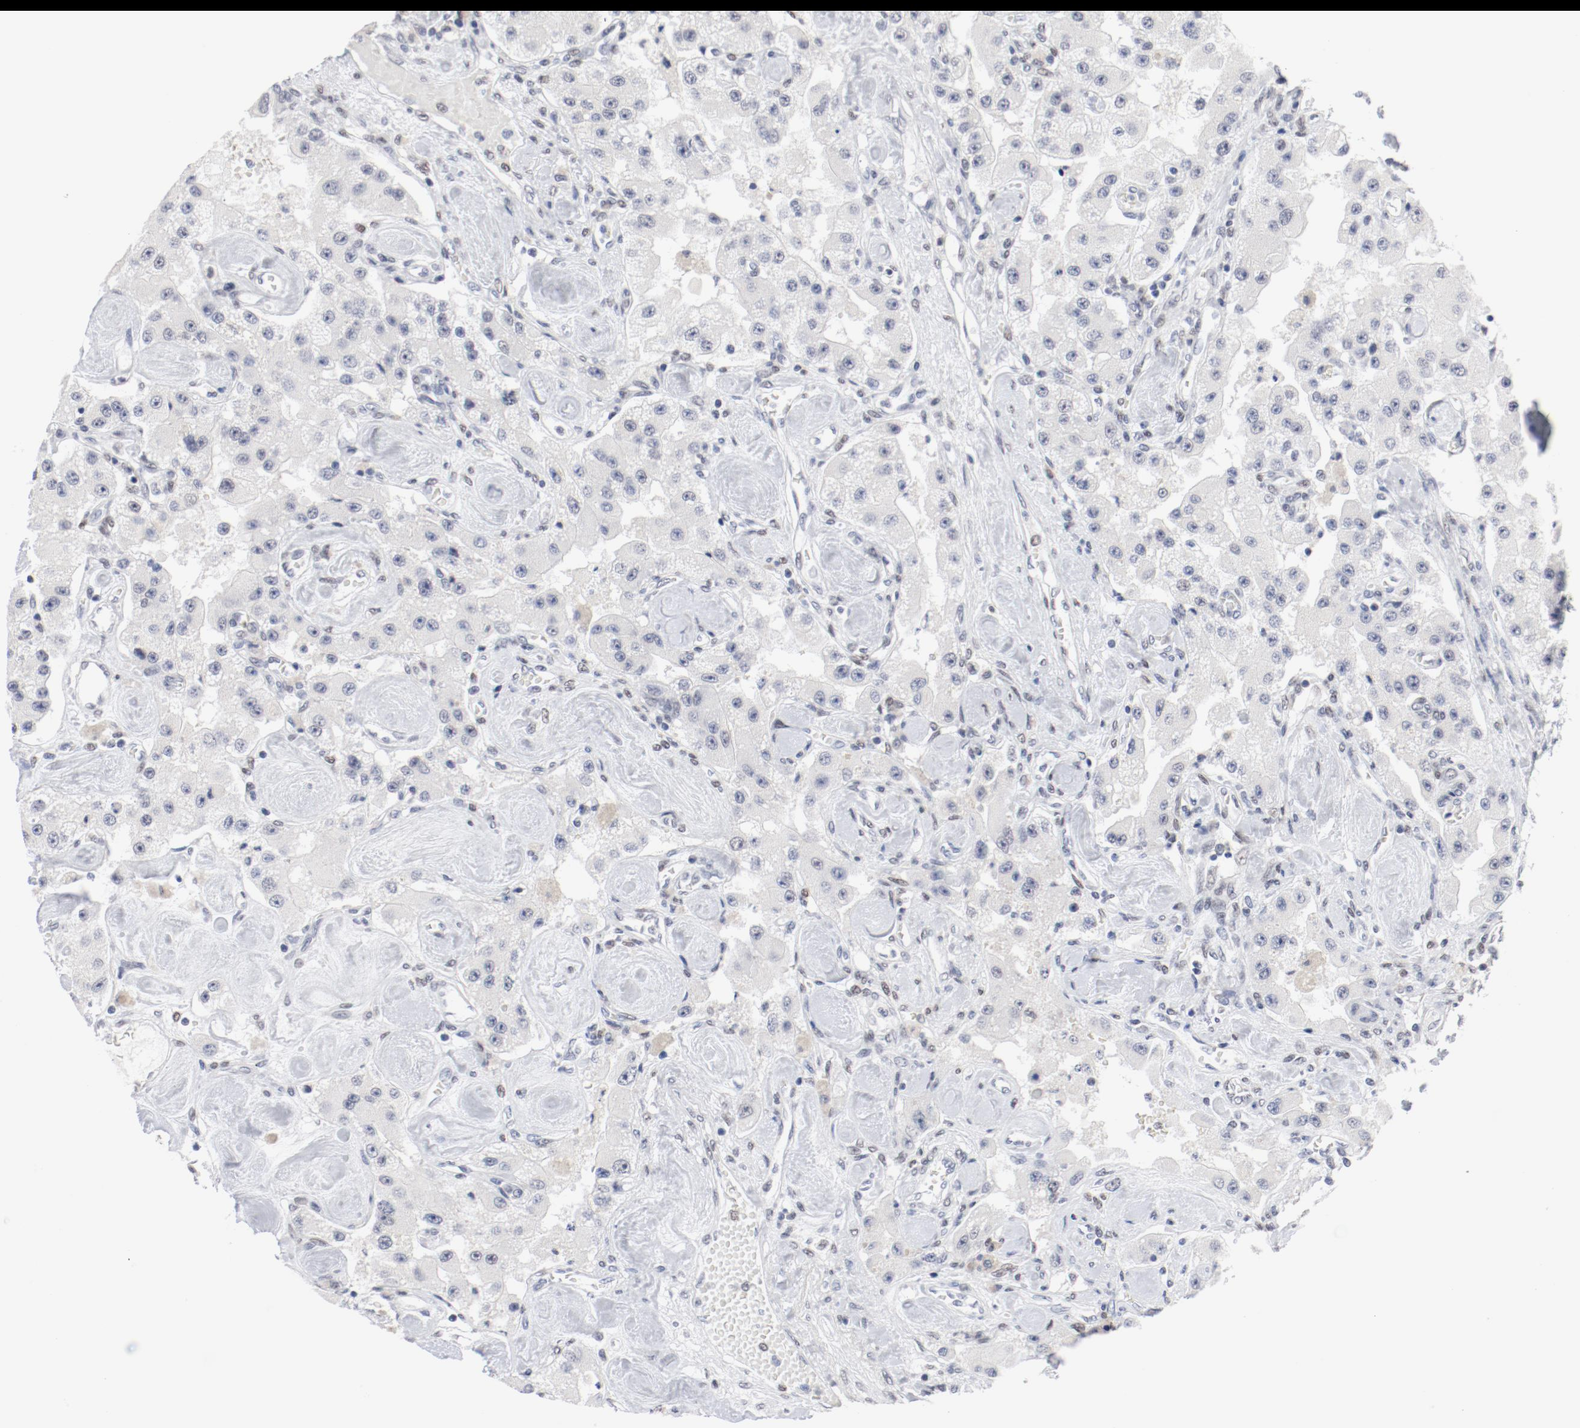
{"staining": {"intensity": "negative", "quantity": "none", "location": "none"}, "tissue": "carcinoid", "cell_type": "Tumor cells", "image_type": "cancer", "snomed": [{"axis": "morphology", "description": "Carcinoid, malignant, NOS"}, {"axis": "topography", "description": "Pancreas"}], "caption": "Photomicrograph shows no protein positivity in tumor cells of carcinoid (malignant) tissue.", "gene": "ARNT", "patient": {"sex": "male", "age": 41}}